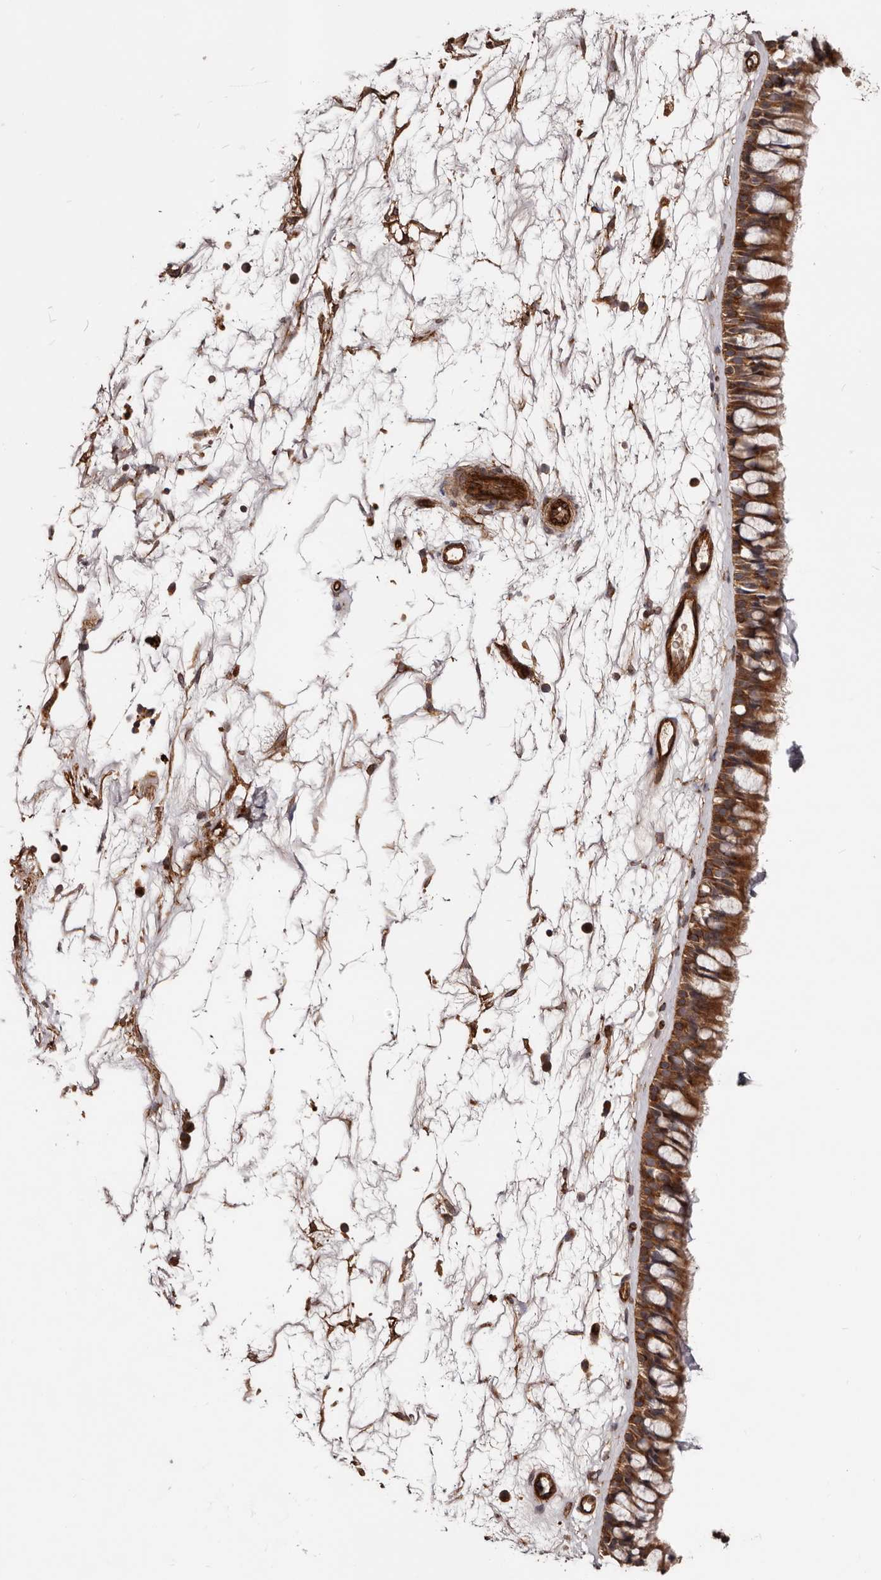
{"staining": {"intensity": "moderate", "quantity": ">75%", "location": "cytoplasmic/membranous"}, "tissue": "nasopharynx", "cell_type": "Respiratory epithelial cells", "image_type": "normal", "snomed": [{"axis": "morphology", "description": "Normal tissue, NOS"}, {"axis": "topography", "description": "Nasopharynx"}], "caption": "DAB immunohistochemical staining of benign human nasopharynx shows moderate cytoplasmic/membranous protein positivity in approximately >75% of respiratory epithelial cells. (DAB IHC with brightfield microscopy, high magnification).", "gene": "GTPBP1", "patient": {"sex": "male", "age": 64}}